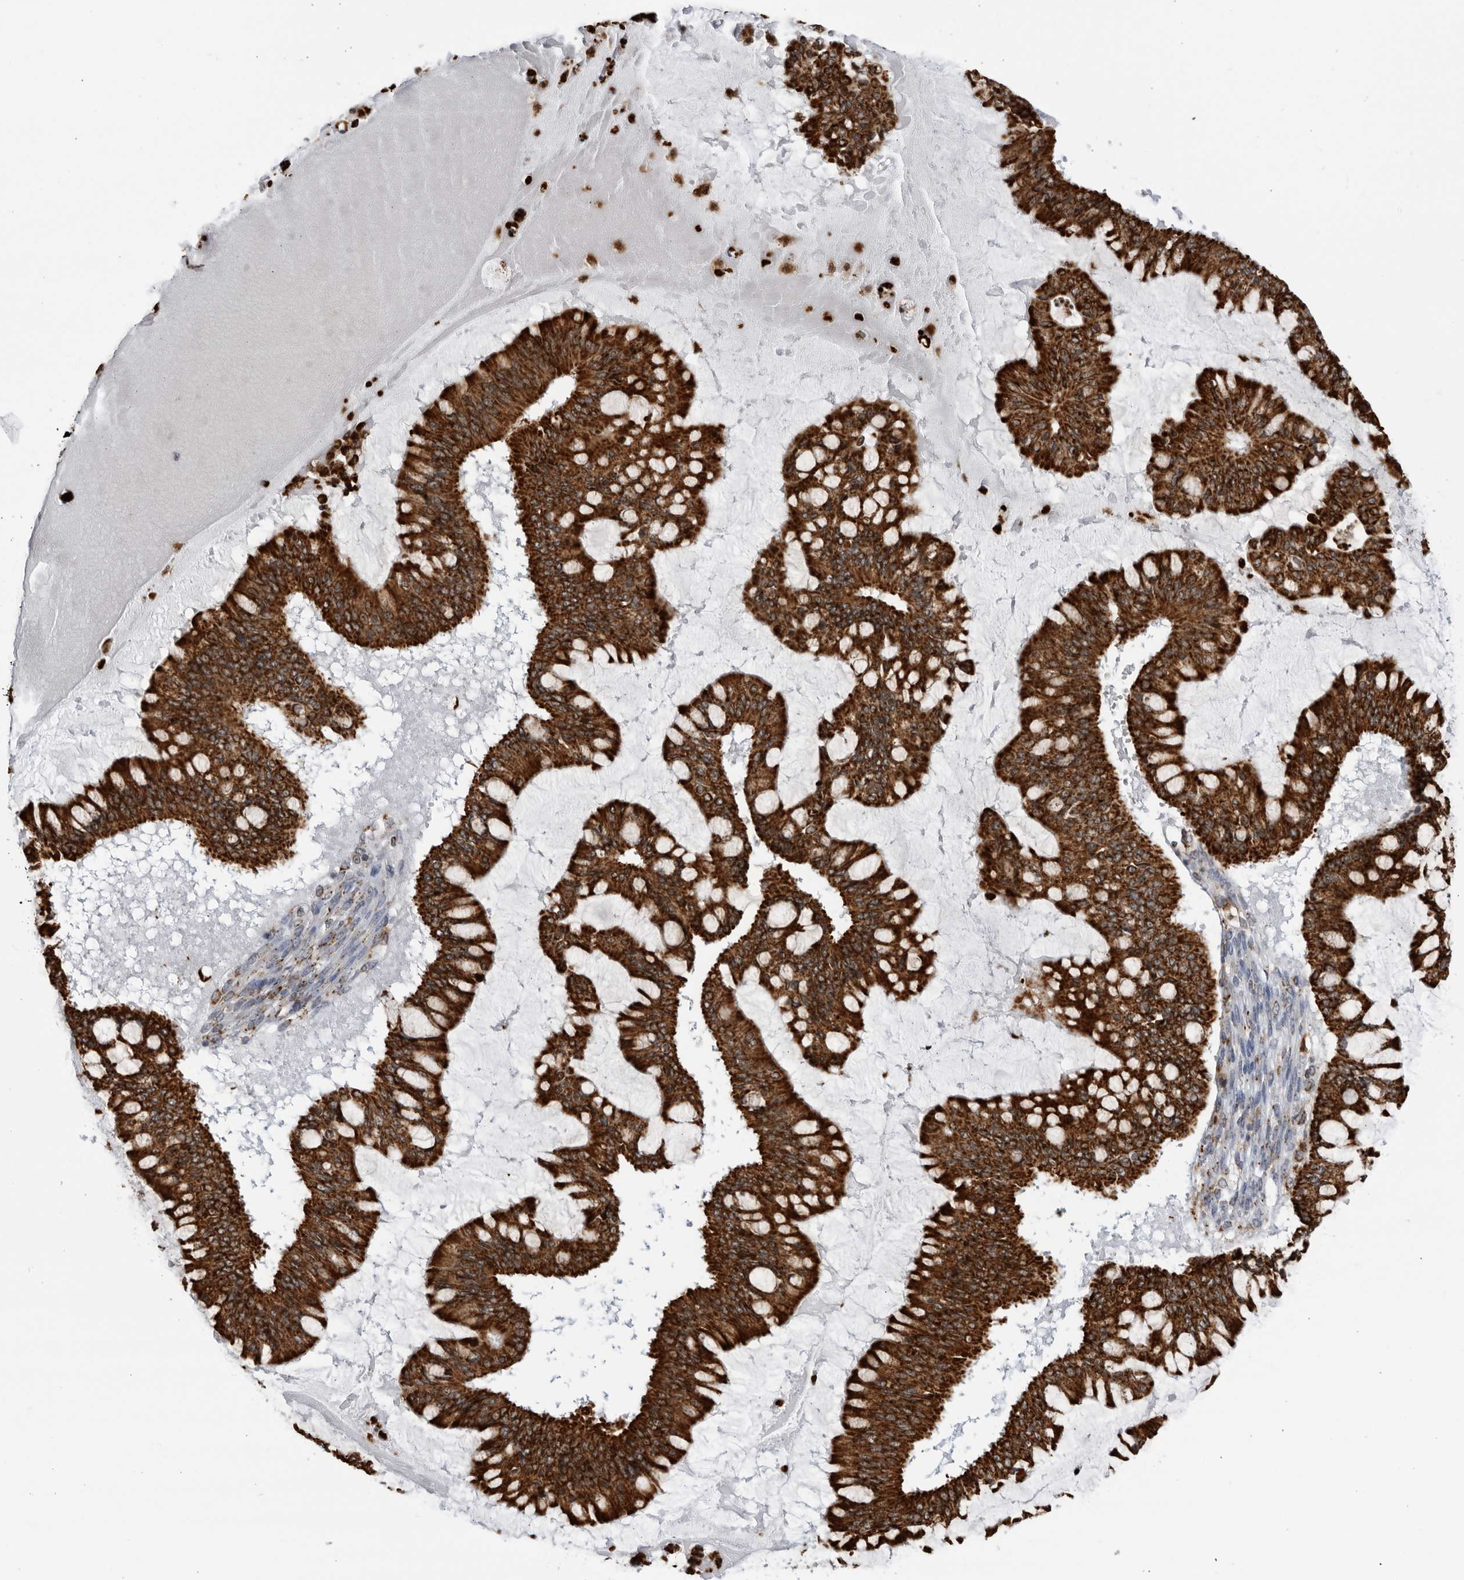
{"staining": {"intensity": "strong", "quantity": ">75%", "location": "cytoplasmic/membranous"}, "tissue": "ovarian cancer", "cell_type": "Tumor cells", "image_type": "cancer", "snomed": [{"axis": "morphology", "description": "Cystadenocarcinoma, mucinous, NOS"}, {"axis": "topography", "description": "Ovary"}], "caption": "Tumor cells show high levels of strong cytoplasmic/membranous positivity in about >75% of cells in human ovarian mucinous cystadenocarcinoma.", "gene": "RBM34", "patient": {"sex": "female", "age": 73}}